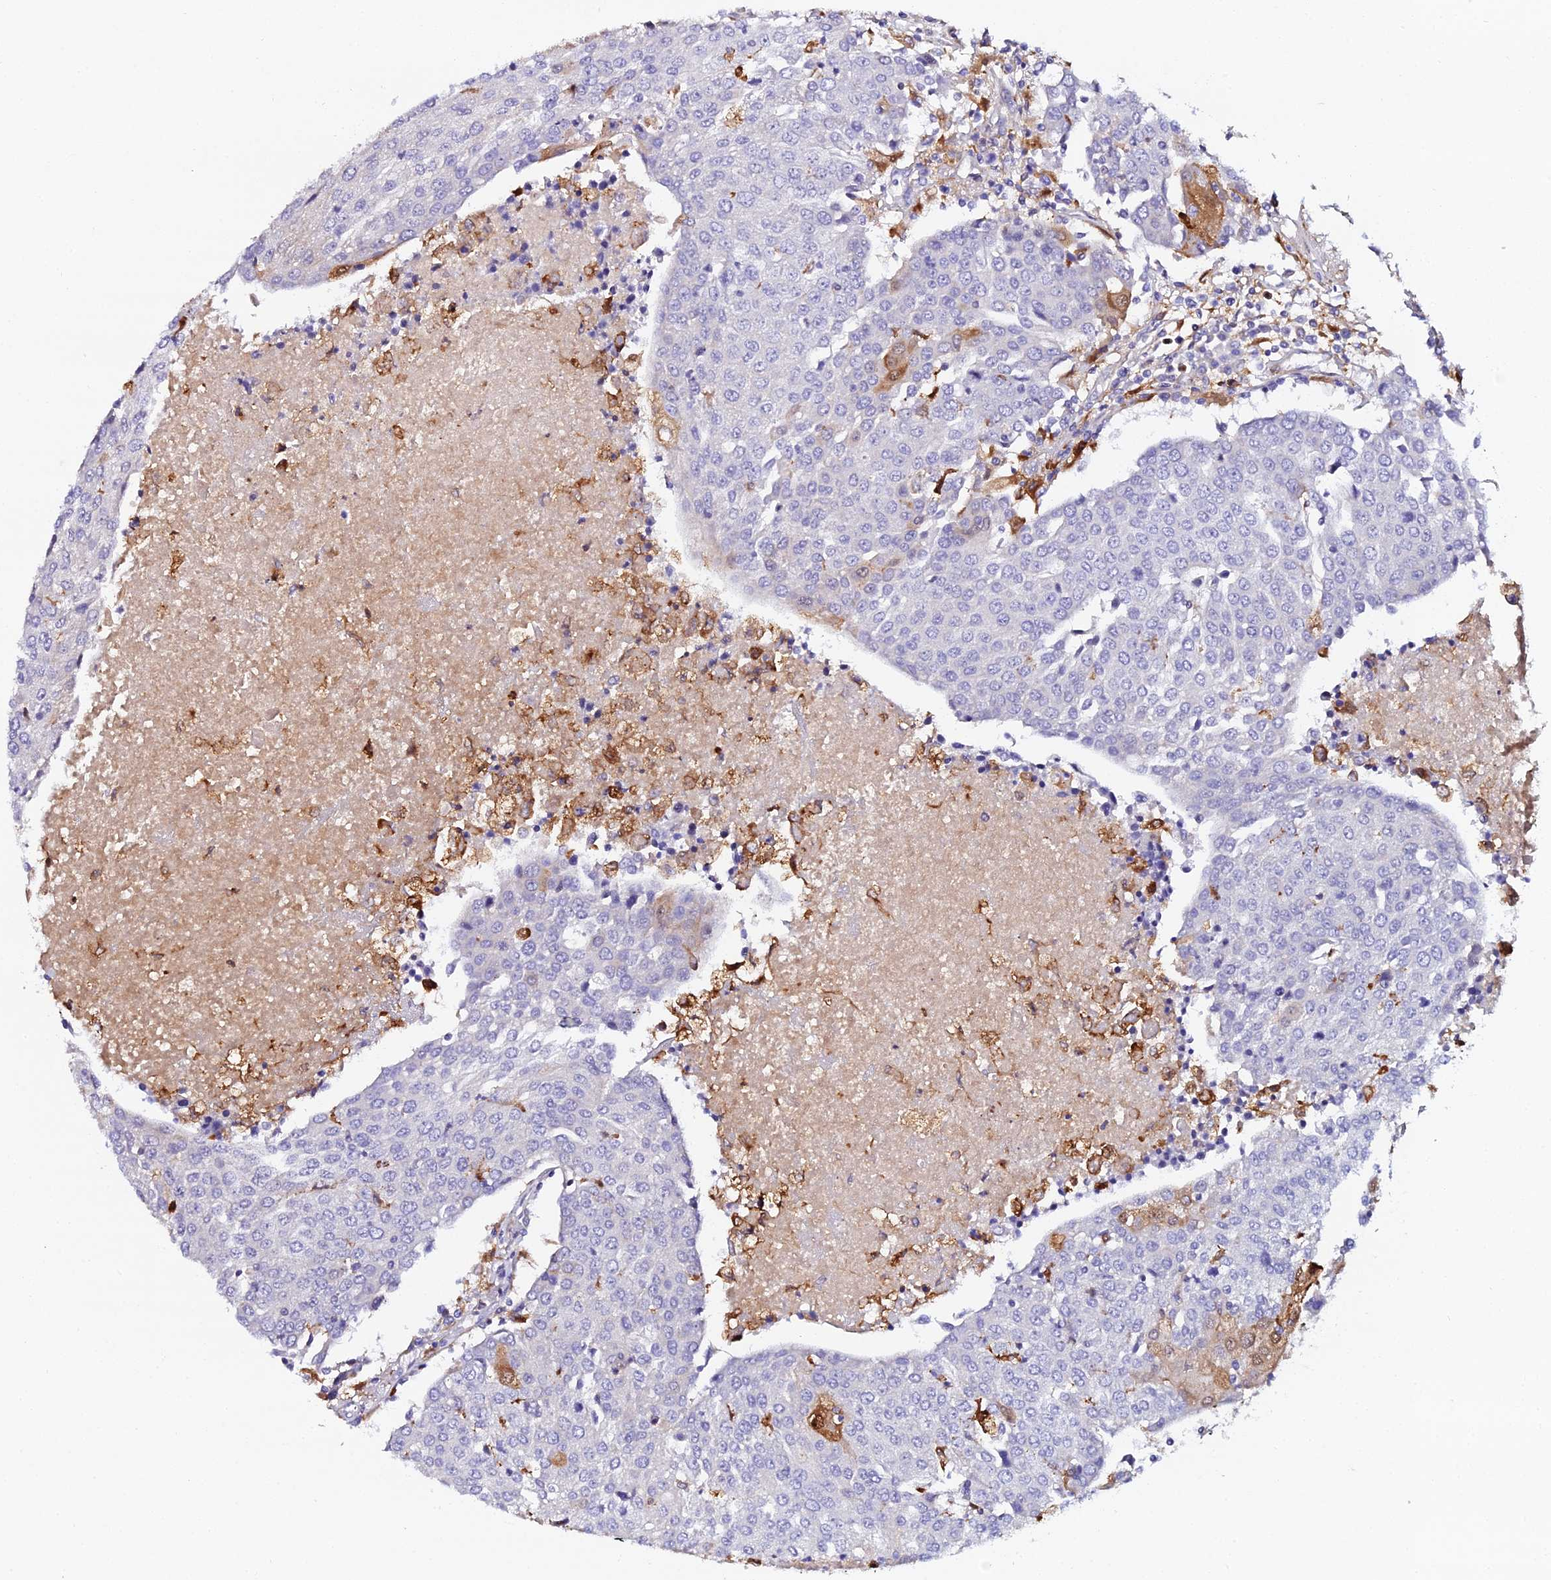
{"staining": {"intensity": "moderate", "quantity": "<25%", "location": "cytoplasmic/membranous"}, "tissue": "urothelial cancer", "cell_type": "Tumor cells", "image_type": "cancer", "snomed": [{"axis": "morphology", "description": "Urothelial carcinoma, High grade"}, {"axis": "topography", "description": "Urinary bladder"}], "caption": "A histopathology image of urothelial cancer stained for a protein reveals moderate cytoplasmic/membranous brown staining in tumor cells.", "gene": "IL4I1", "patient": {"sex": "female", "age": 85}}